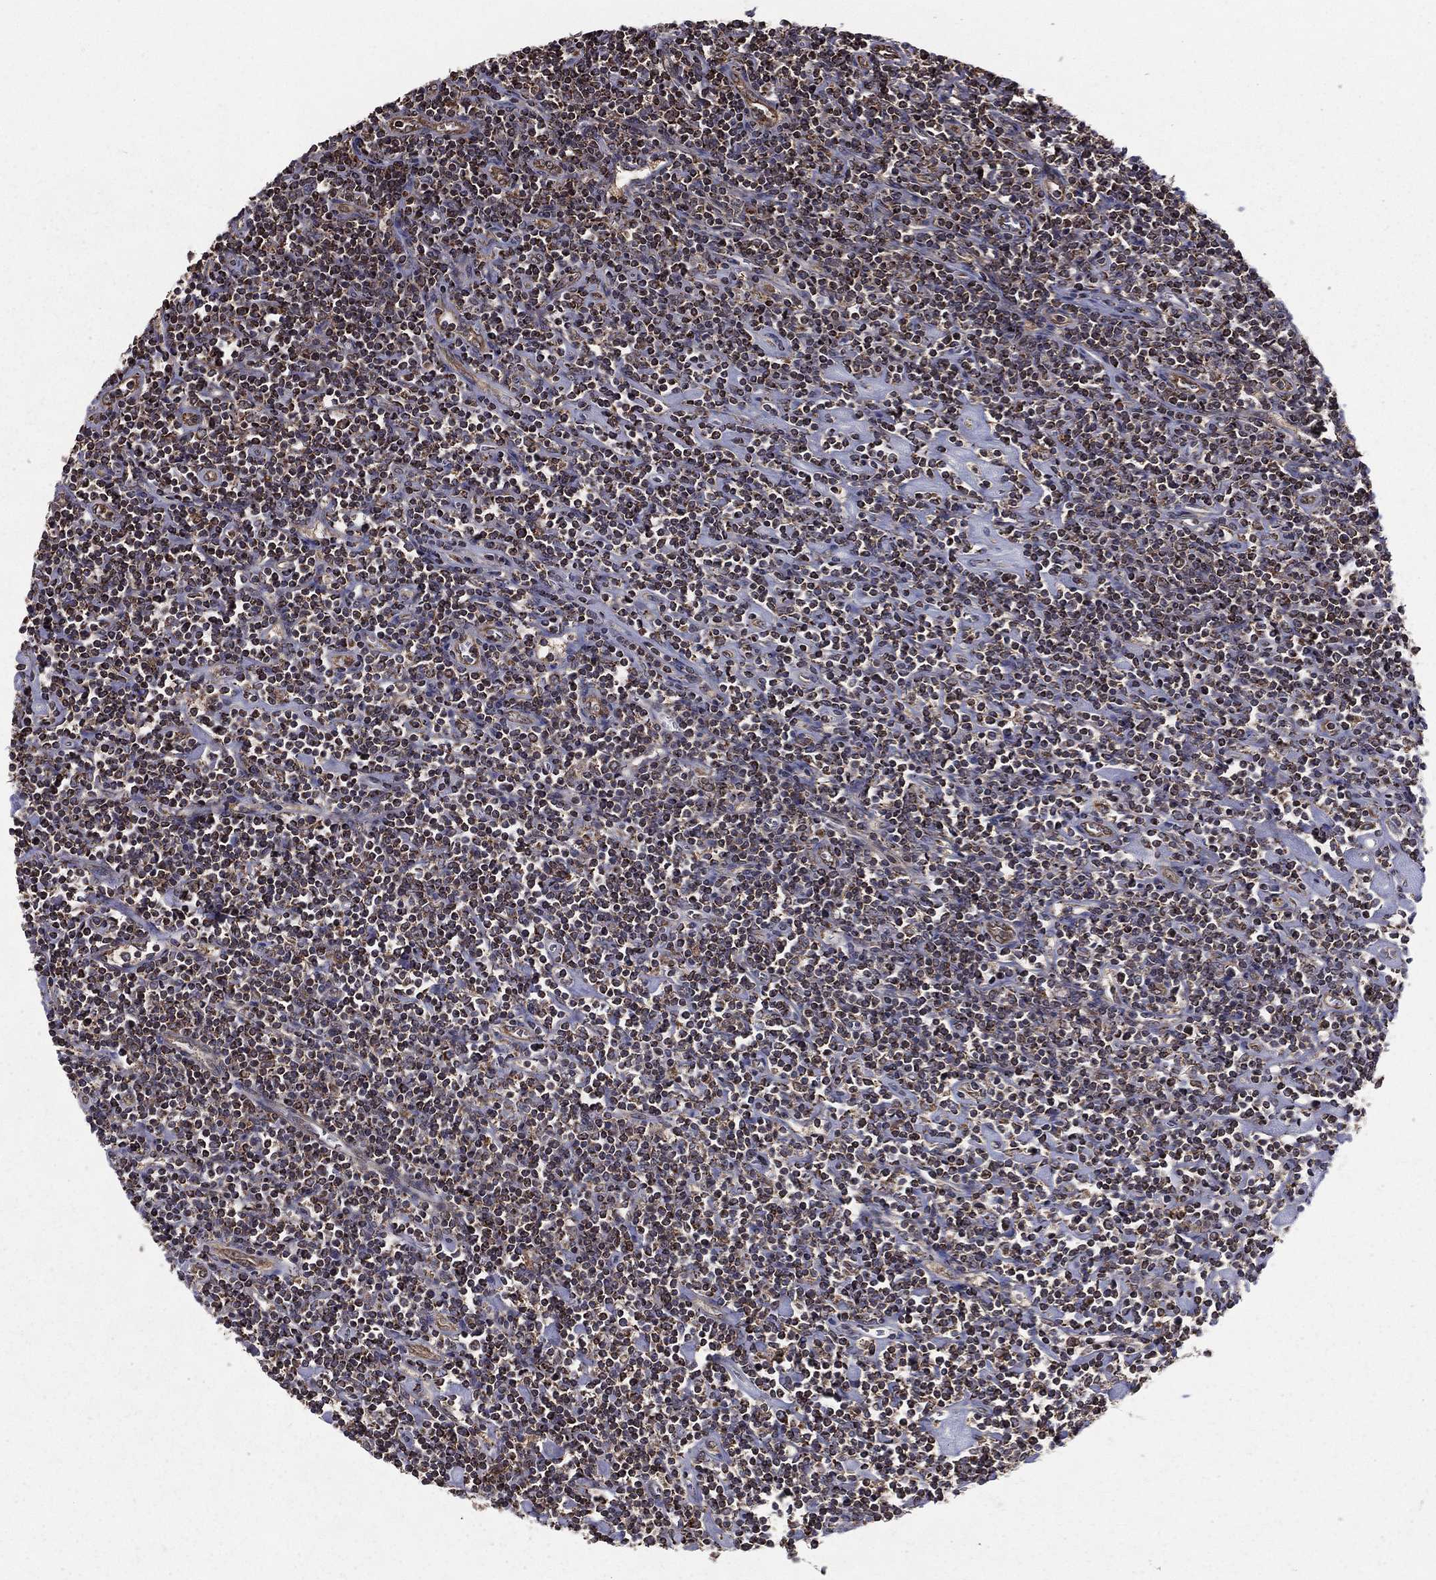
{"staining": {"intensity": "weak", "quantity": "<25%", "location": "cytoplasmic/membranous"}, "tissue": "lymphoma", "cell_type": "Tumor cells", "image_type": "cancer", "snomed": [{"axis": "morphology", "description": "Hodgkin's disease, NOS"}, {"axis": "topography", "description": "Lymph node"}], "caption": "Lymphoma was stained to show a protein in brown. There is no significant positivity in tumor cells.", "gene": "RIGI", "patient": {"sex": "male", "age": 40}}